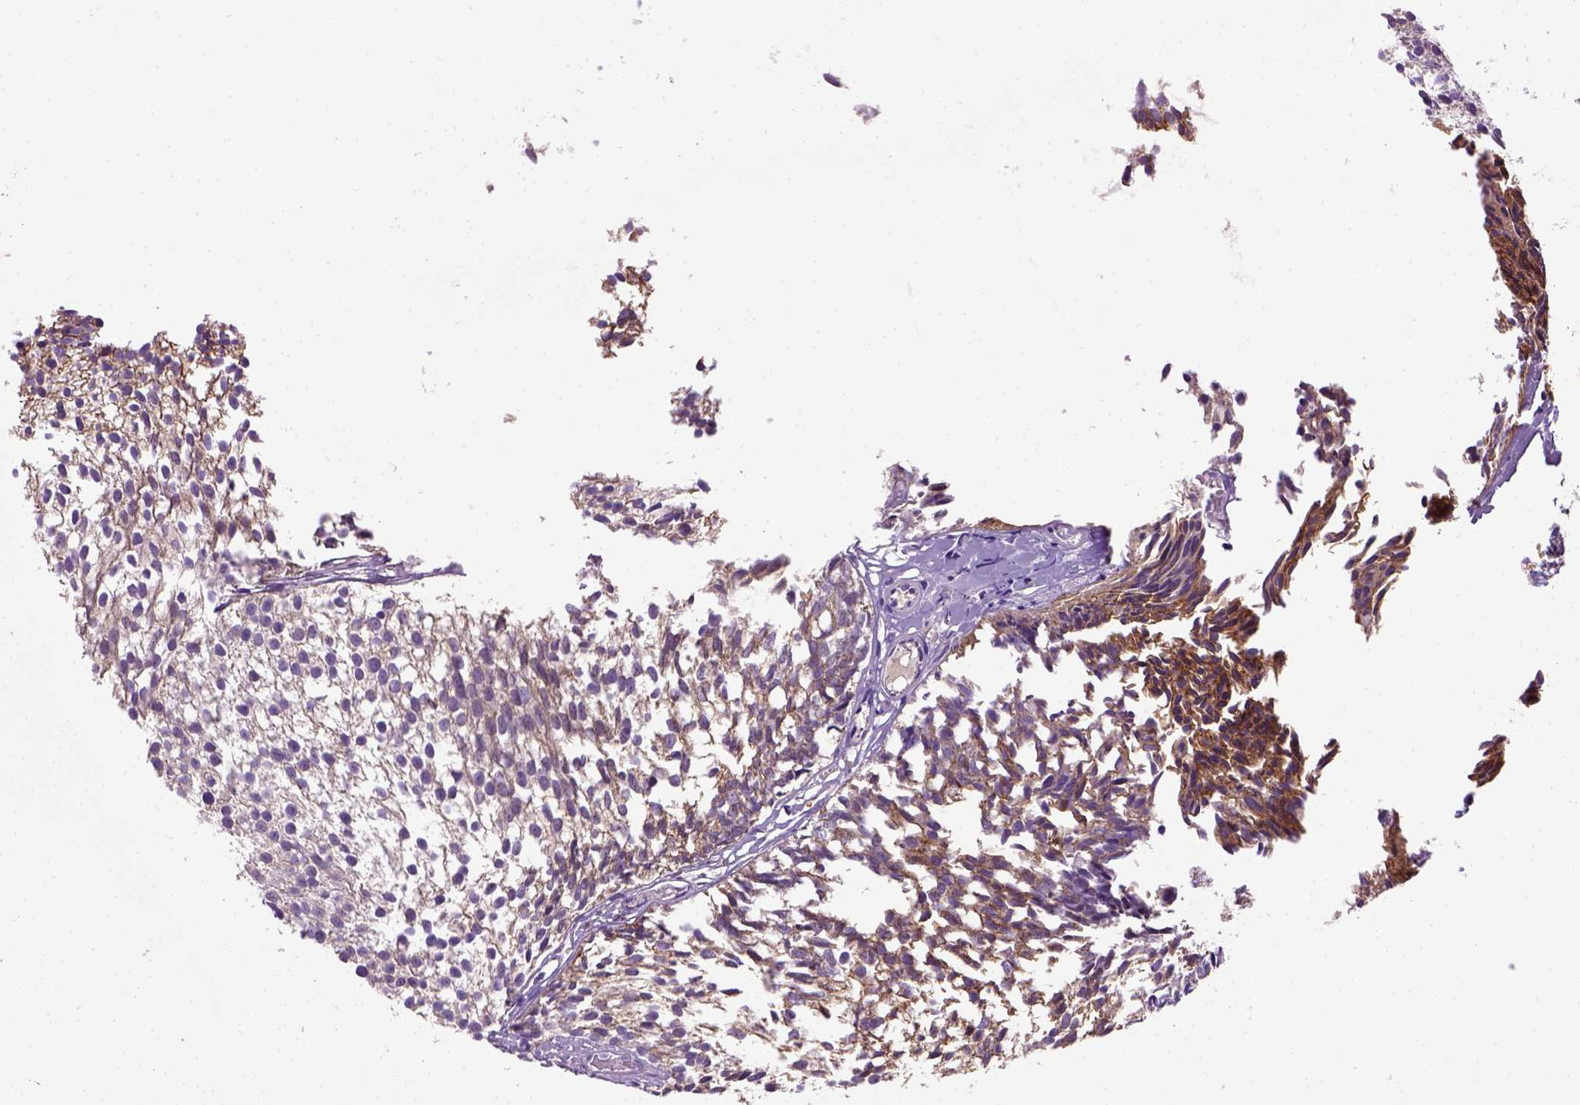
{"staining": {"intensity": "moderate", "quantity": ">75%", "location": "cytoplasmic/membranous"}, "tissue": "urothelial cancer", "cell_type": "Tumor cells", "image_type": "cancer", "snomed": [{"axis": "morphology", "description": "Urothelial carcinoma, Low grade"}, {"axis": "topography", "description": "Urinary bladder"}], "caption": "Moderate cytoplasmic/membranous protein expression is present in about >75% of tumor cells in urothelial cancer.", "gene": "CDH1", "patient": {"sex": "male", "age": 63}}